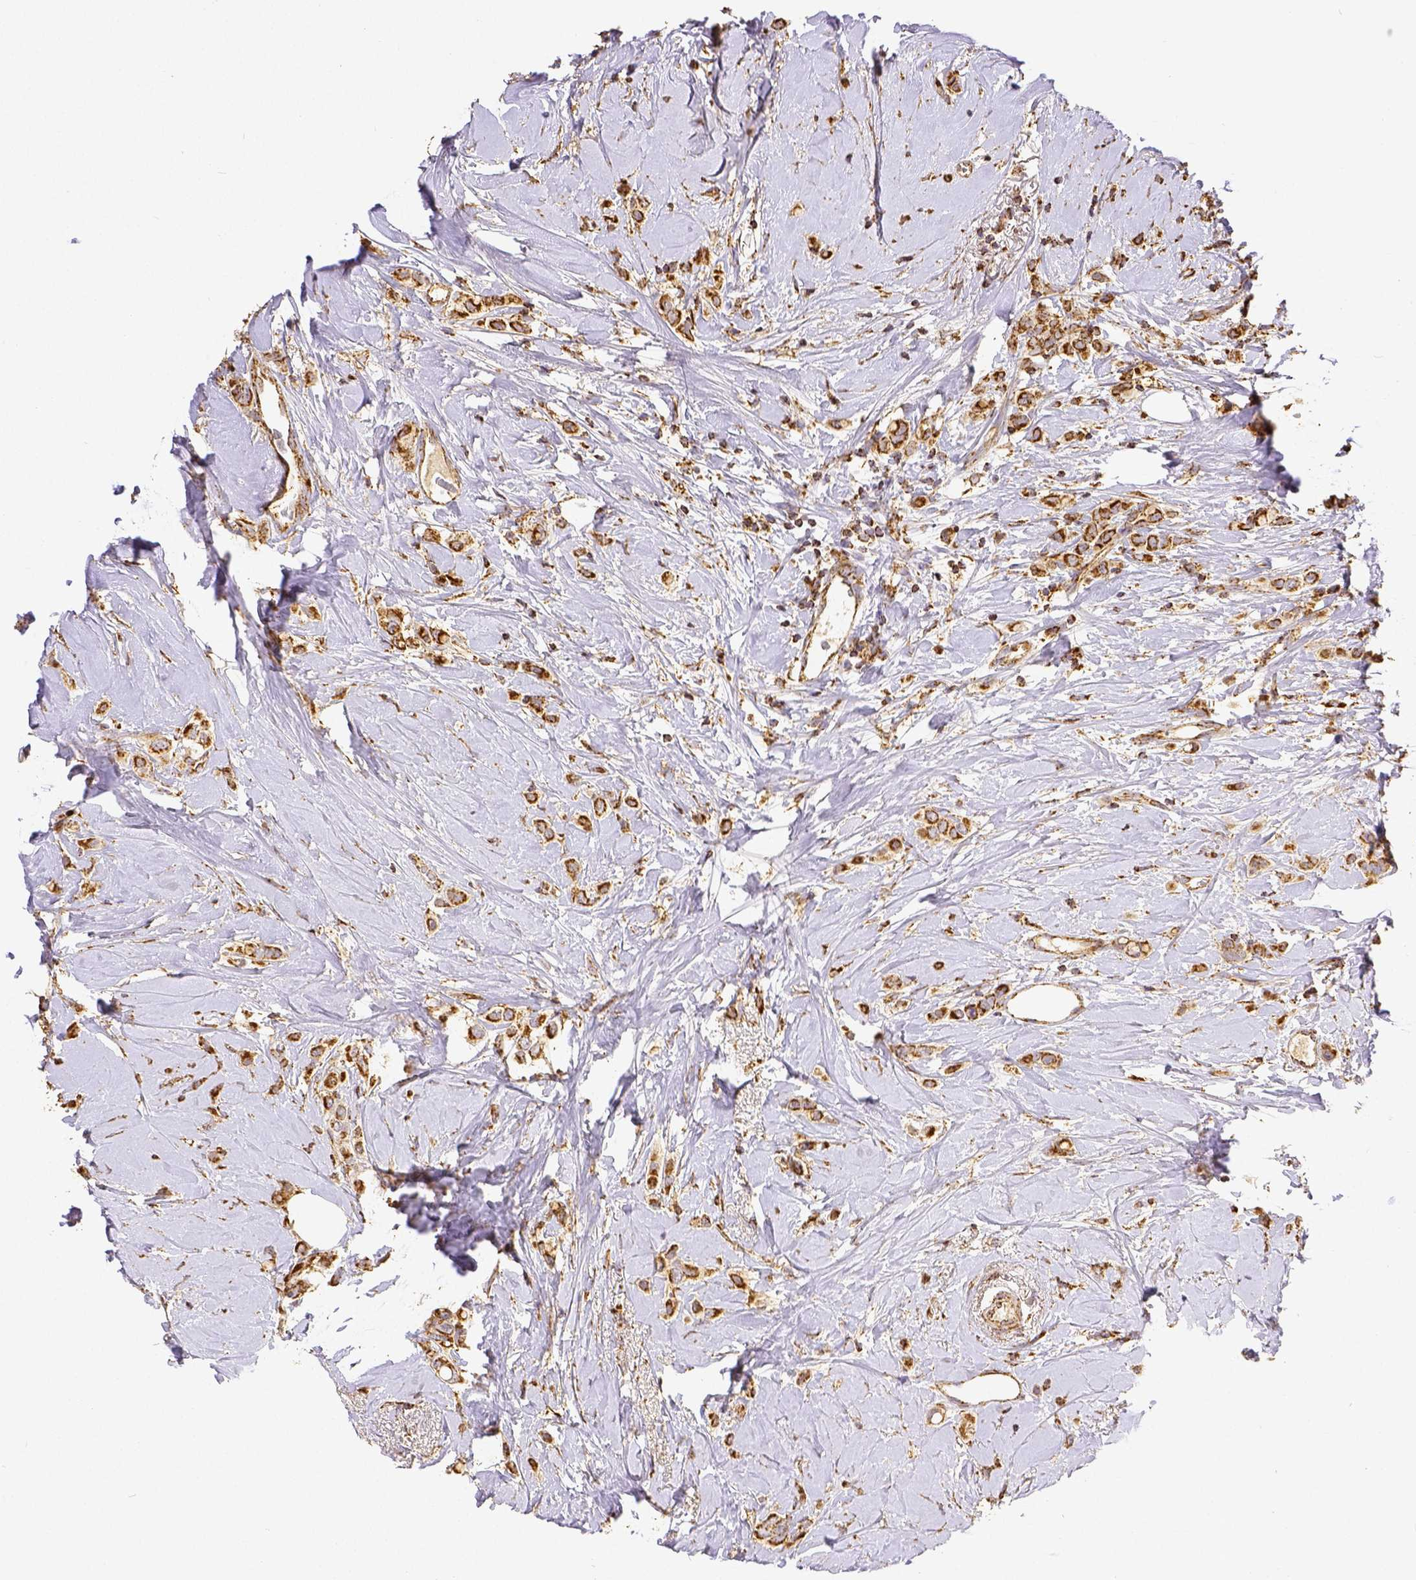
{"staining": {"intensity": "strong", "quantity": ">75%", "location": "cytoplasmic/membranous"}, "tissue": "breast cancer", "cell_type": "Tumor cells", "image_type": "cancer", "snomed": [{"axis": "morphology", "description": "Lobular carcinoma"}, {"axis": "topography", "description": "Breast"}], "caption": "Immunohistochemistry (DAB) staining of breast cancer demonstrates strong cytoplasmic/membranous protein positivity in about >75% of tumor cells. (Brightfield microscopy of DAB IHC at high magnification).", "gene": "SDHB", "patient": {"sex": "female", "age": 66}}